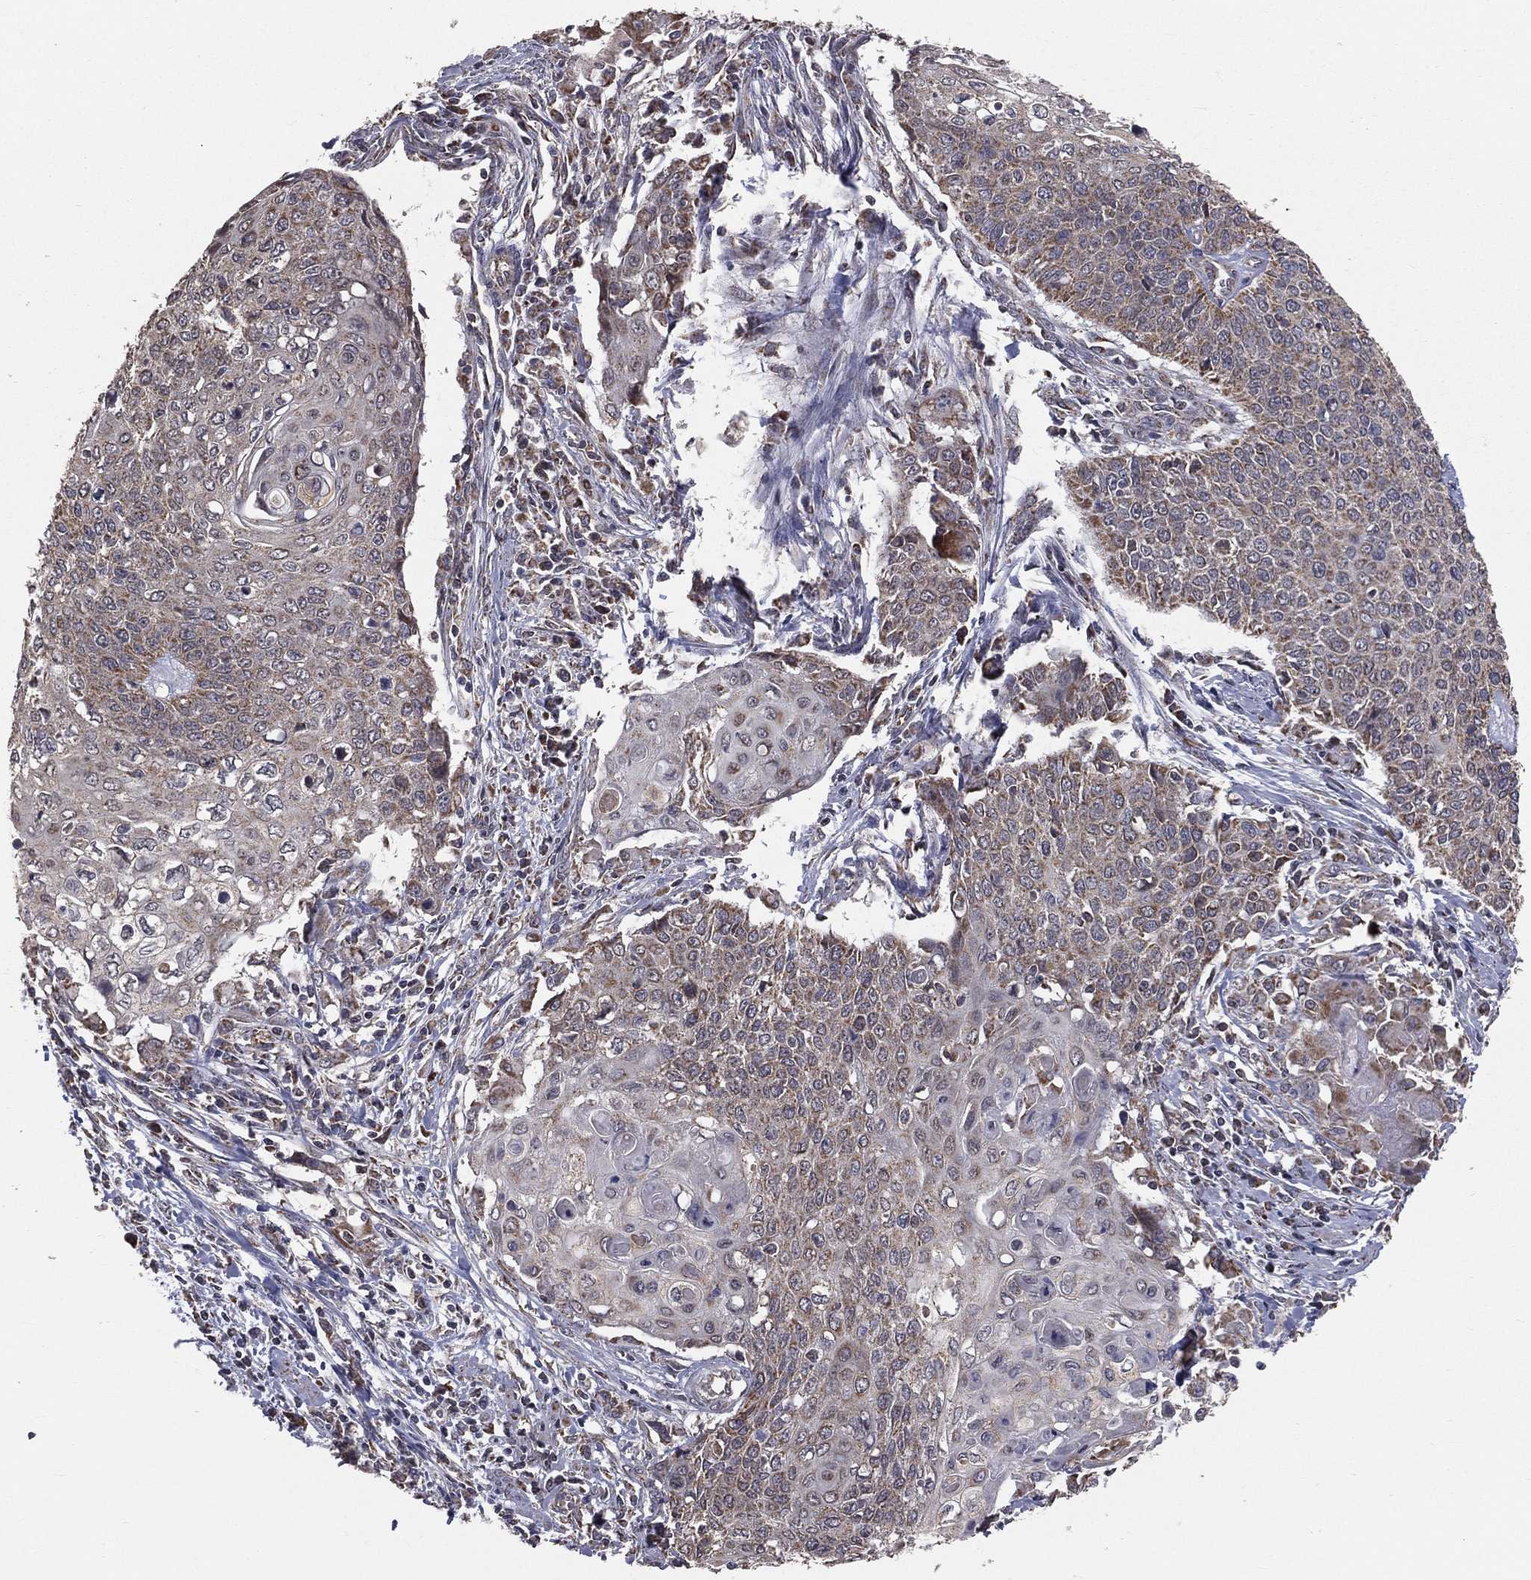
{"staining": {"intensity": "weak", "quantity": "25%-75%", "location": "cytoplasmic/membranous"}, "tissue": "cervical cancer", "cell_type": "Tumor cells", "image_type": "cancer", "snomed": [{"axis": "morphology", "description": "Squamous cell carcinoma, NOS"}, {"axis": "topography", "description": "Cervix"}], "caption": "Cervical squamous cell carcinoma stained with immunohistochemistry demonstrates weak cytoplasmic/membranous expression in approximately 25%-75% of tumor cells. Immunohistochemistry (ihc) stains the protein in brown and the nuclei are stained blue.", "gene": "MRPL46", "patient": {"sex": "female", "age": 39}}